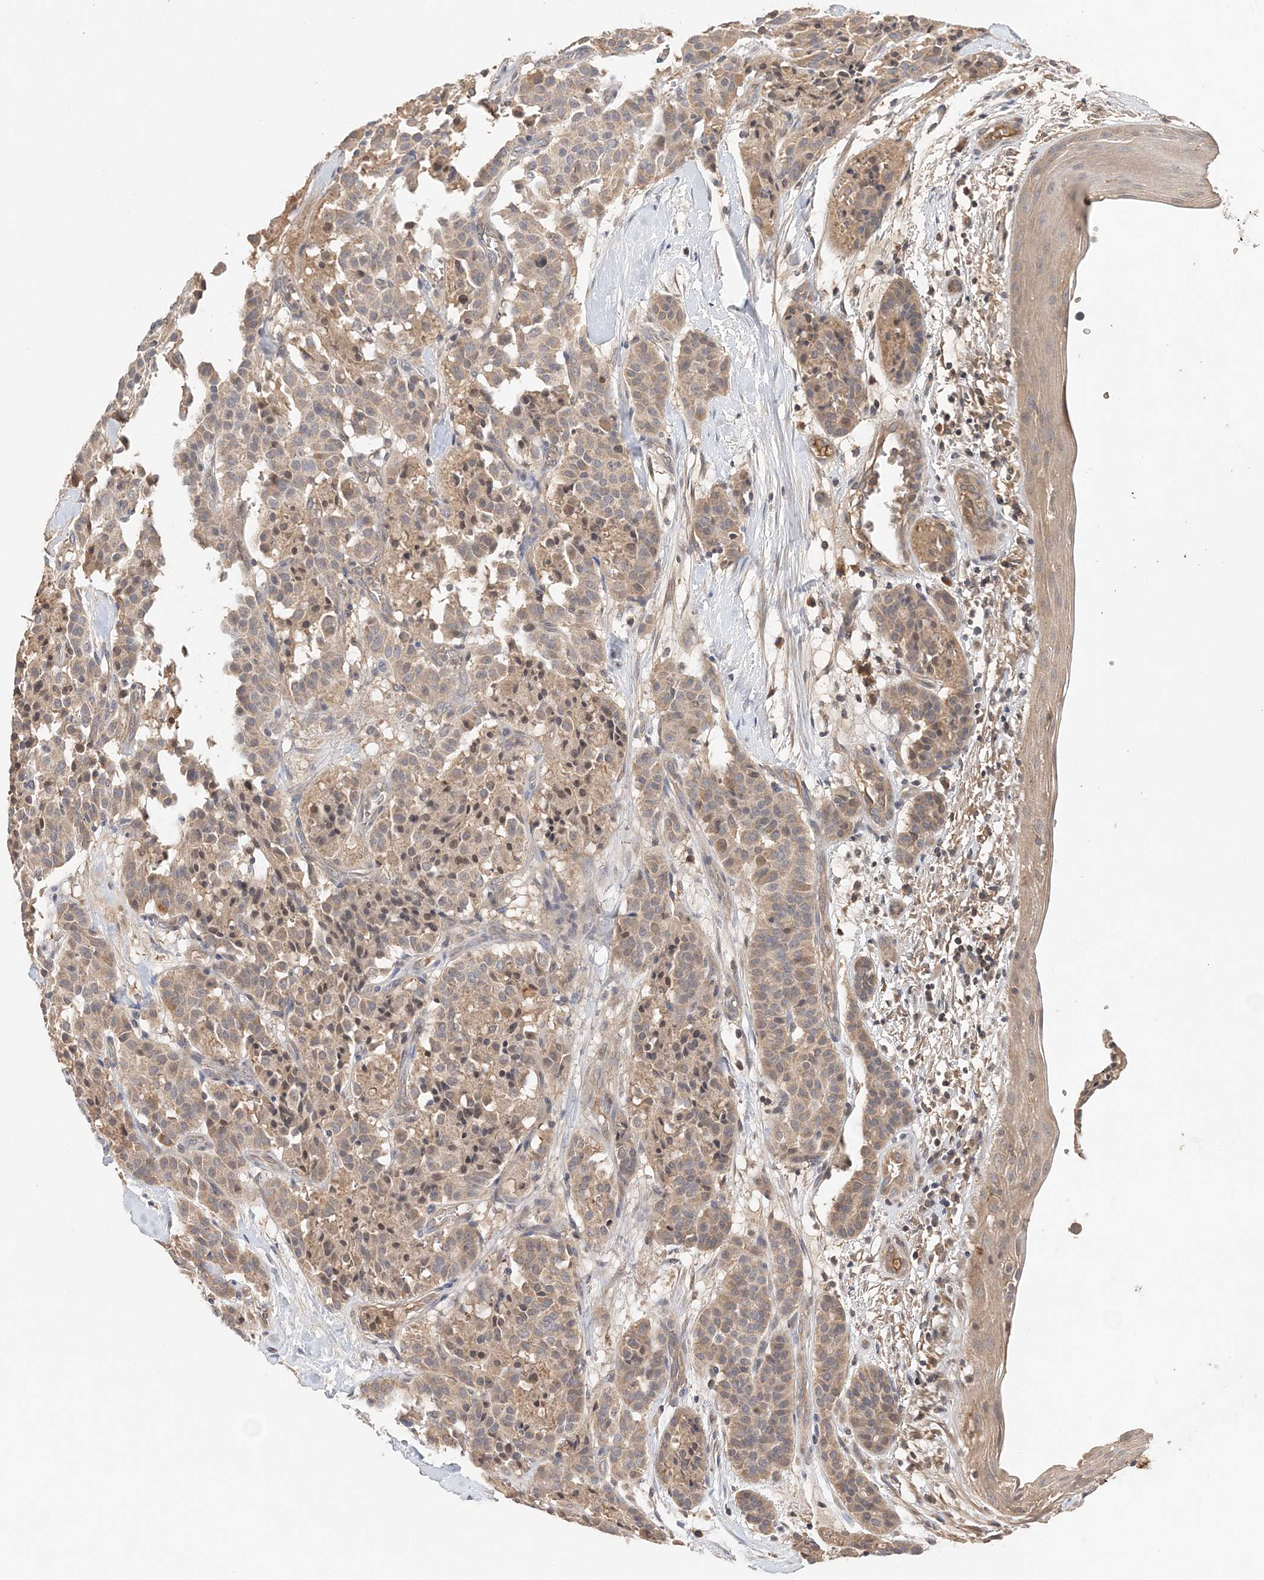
{"staining": {"intensity": "weak", "quantity": ">75%", "location": "cytoplasmic/membranous"}, "tissue": "carcinoid", "cell_type": "Tumor cells", "image_type": "cancer", "snomed": [{"axis": "morphology", "description": "Carcinoid, malignant, NOS"}, {"axis": "topography", "description": "Lung"}], "caption": "A low amount of weak cytoplasmic/membranous expression is seen in about >75% of tumor cells in carcinoid tissue.", "gene": "SYCP3", "patient": {"sex": "male", "age": 30}}